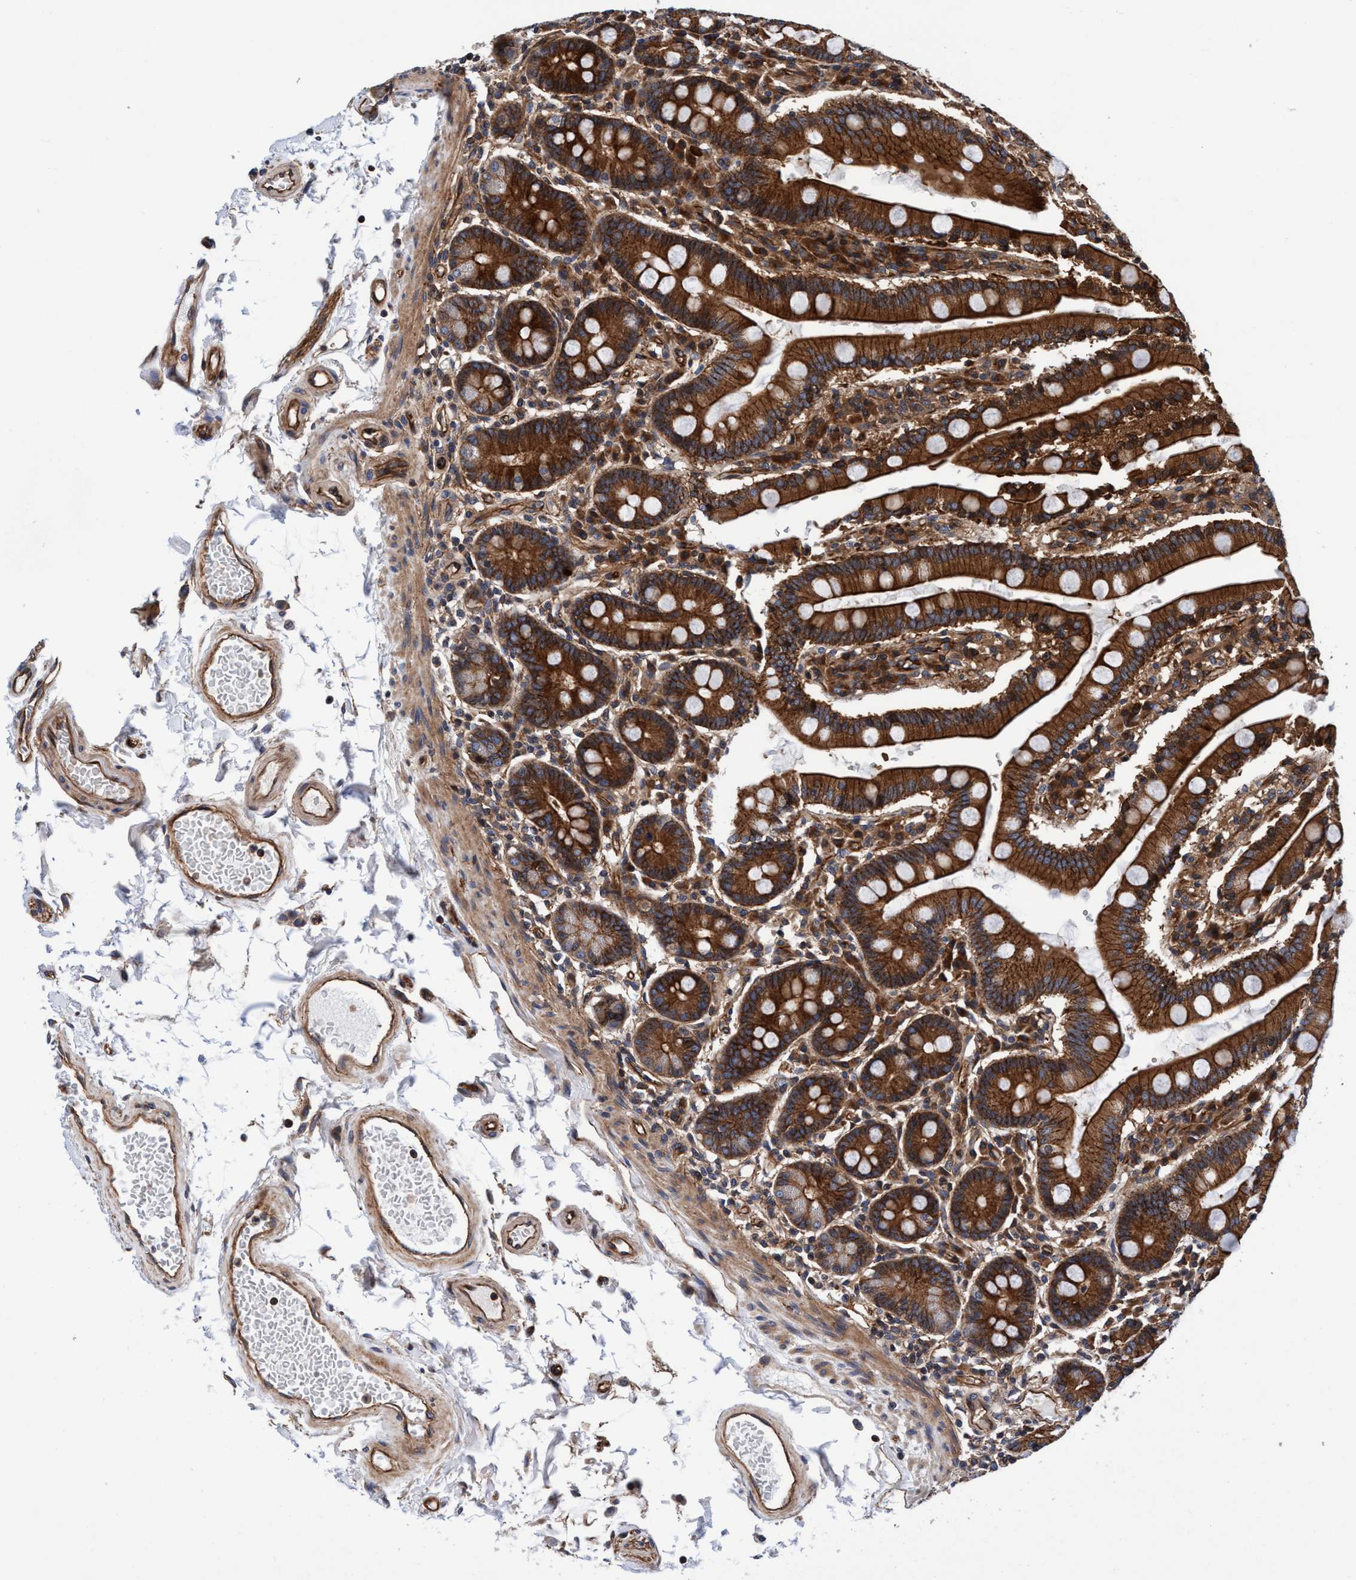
{"staining": {"intensity": "strong", "quantity": ">75%", "location": "cytoplasmic/membranous"}, "tissue": "duodenum", "cell_type": "Glandular cells", "image_type": "normal", "snomed": [{"axis": "morphology", "description": "Normal tissue, NOS"}, {"axis": "topography", "description": "Small intestine, NOS"}], "caption": "Immunohistochemistry micrograph of benign duodenum stained for a protein (brown), which reveals high levels of strong cytoplasmic/membranous staining in about >75% of glandular cells.", "gene": "MCM3AP", "patient": {"sex": "female", "age": 71}}